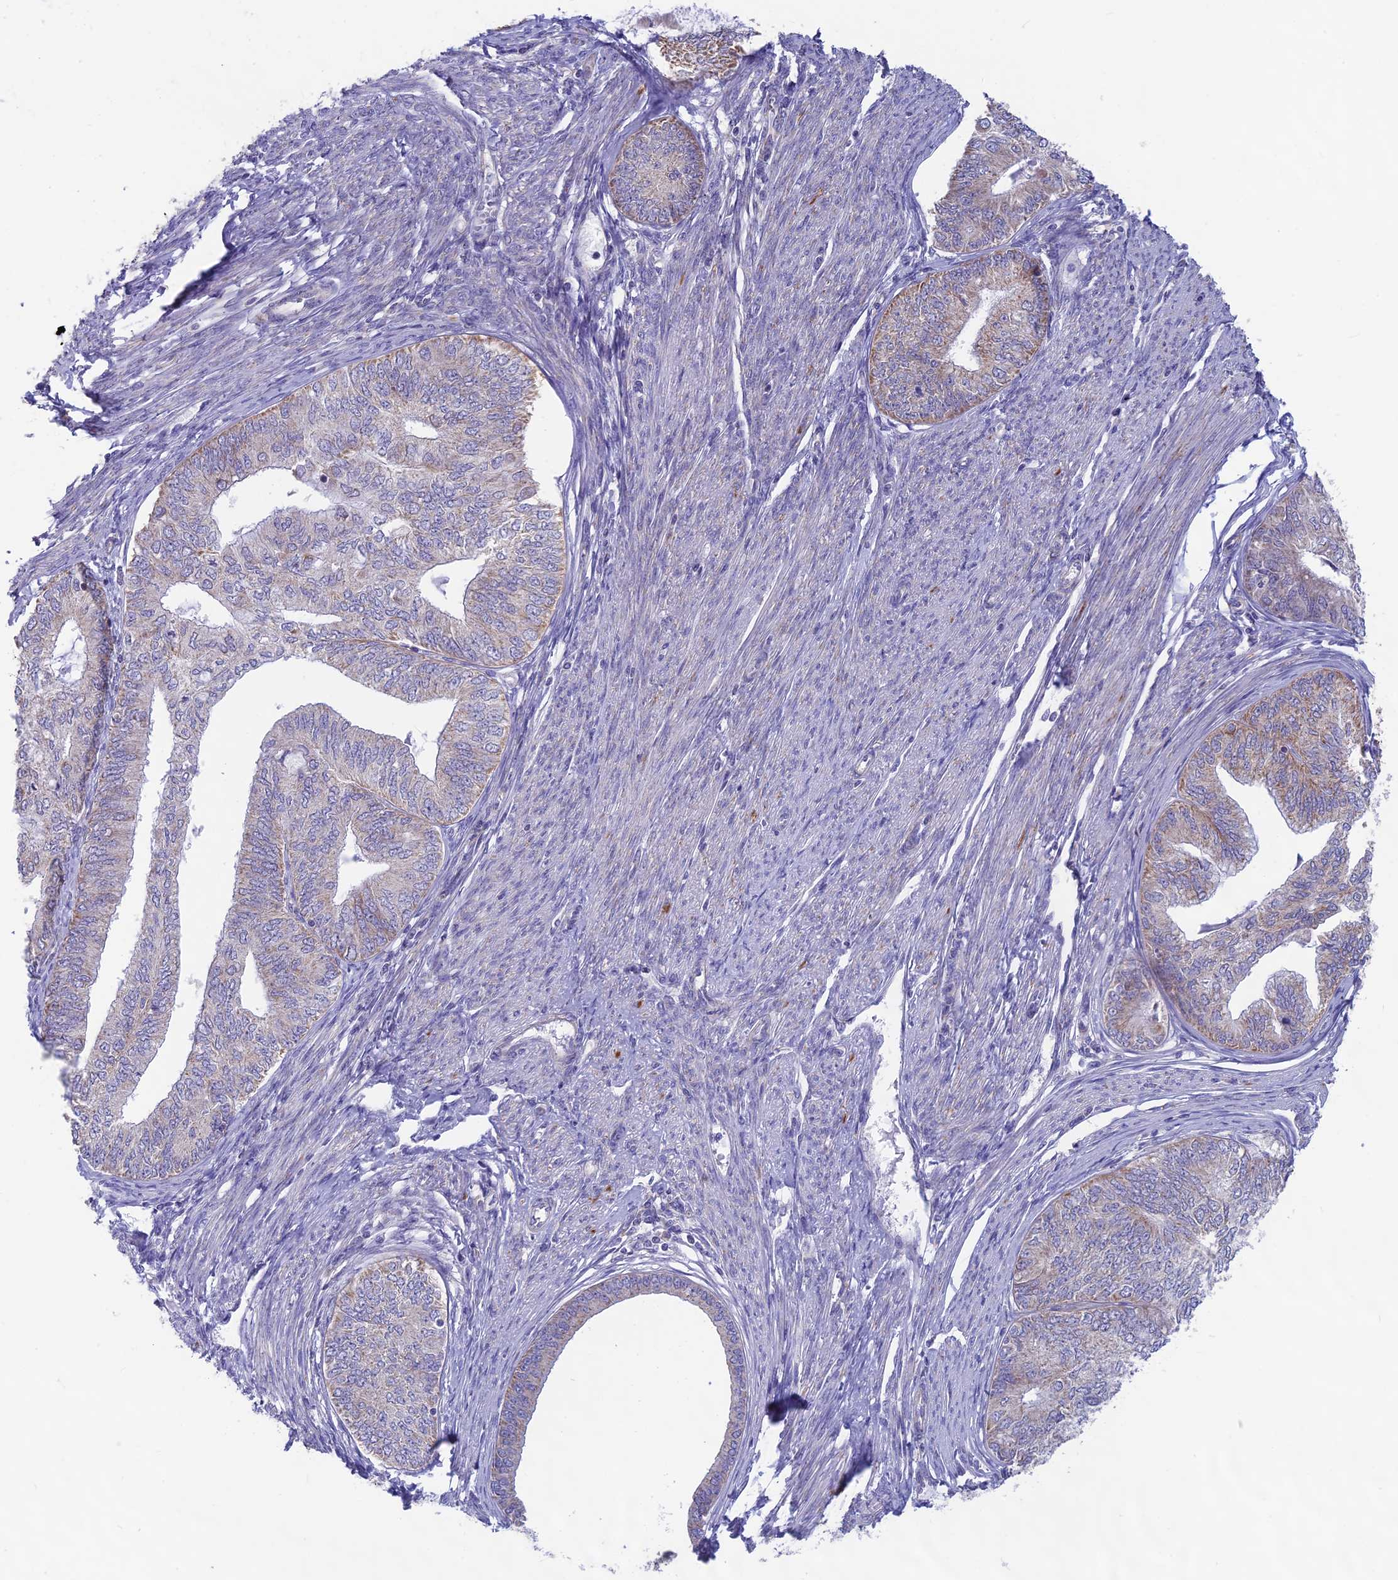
{"staining": {"intensity": "weak", "quantity": "<25%", "location": "cytoplasmic/membranous"}, "tissue": "endometrial cancer", "cell_type": "Tumor cells", "image_type": "cancer", "snomed": [{"axis": "morphology", "description": "Adenocarcinoma, NOS"}, {"axis": "topography", "description": "Endometrium"}], "caption": "There is no significant expression in tumor cells of adenocarcinoma (endometrial).", "gene": "PLAC9", "patient": {"sex": "female", "age": 68}}